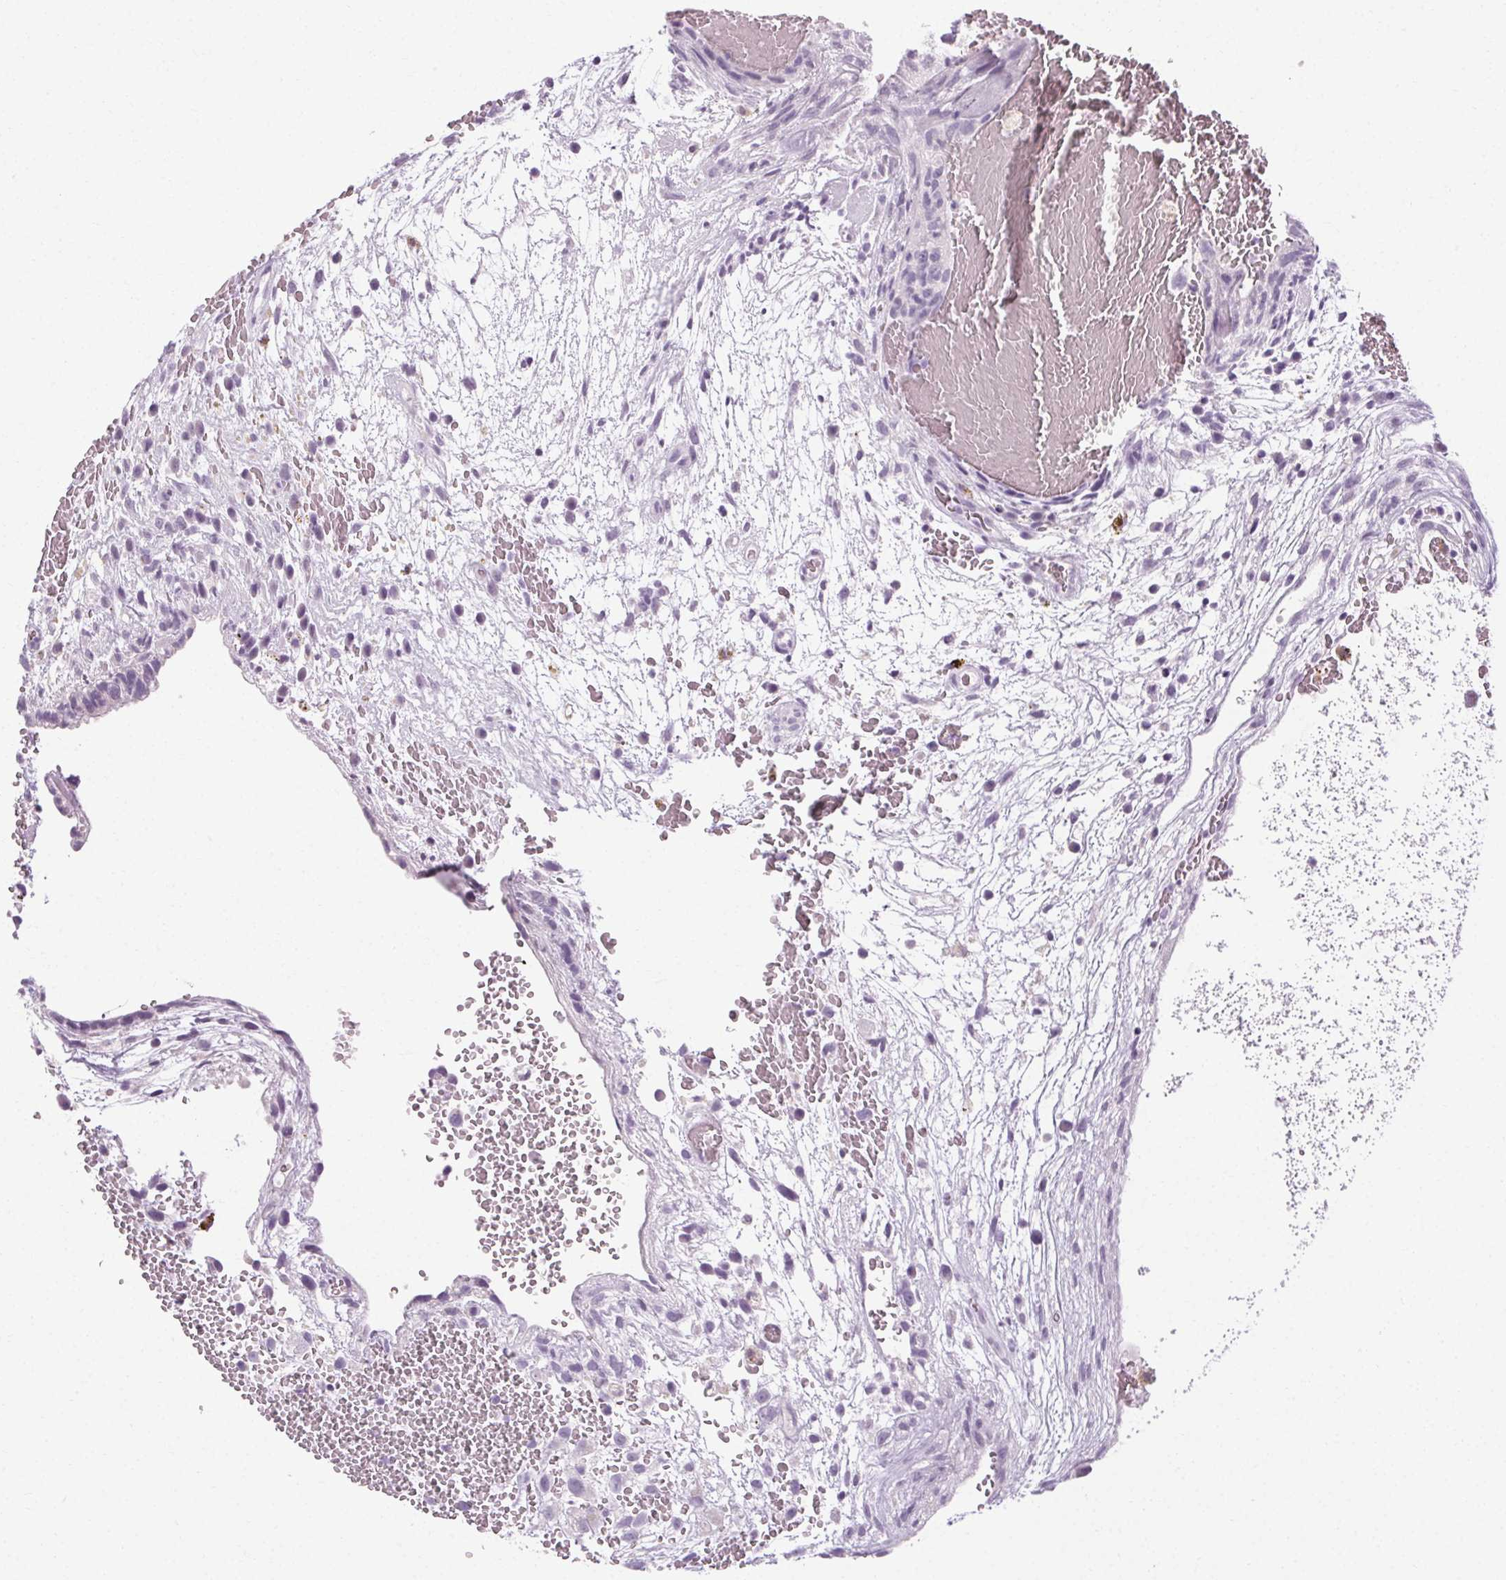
{"staining": {"intensity": "negative", "quantity": "none", "location": "none"}, "tissue": "testis cancer", "cell_type": "Tumor cells", "image_type": "cancer", "snomed": [{"axis": "morphology", "description": "Normal tissue, NOS"}, {"axis": "morphology", "description": "Carcinoma, Embryonal, NOS"}, {"axis": "topography", "description": "Testis"}], "caption": "Tumor cells show no significant protein positivity in testis embryonal carcinoma.", "gene": "POMC", "patient": {"sex": "male", "age": 32}}